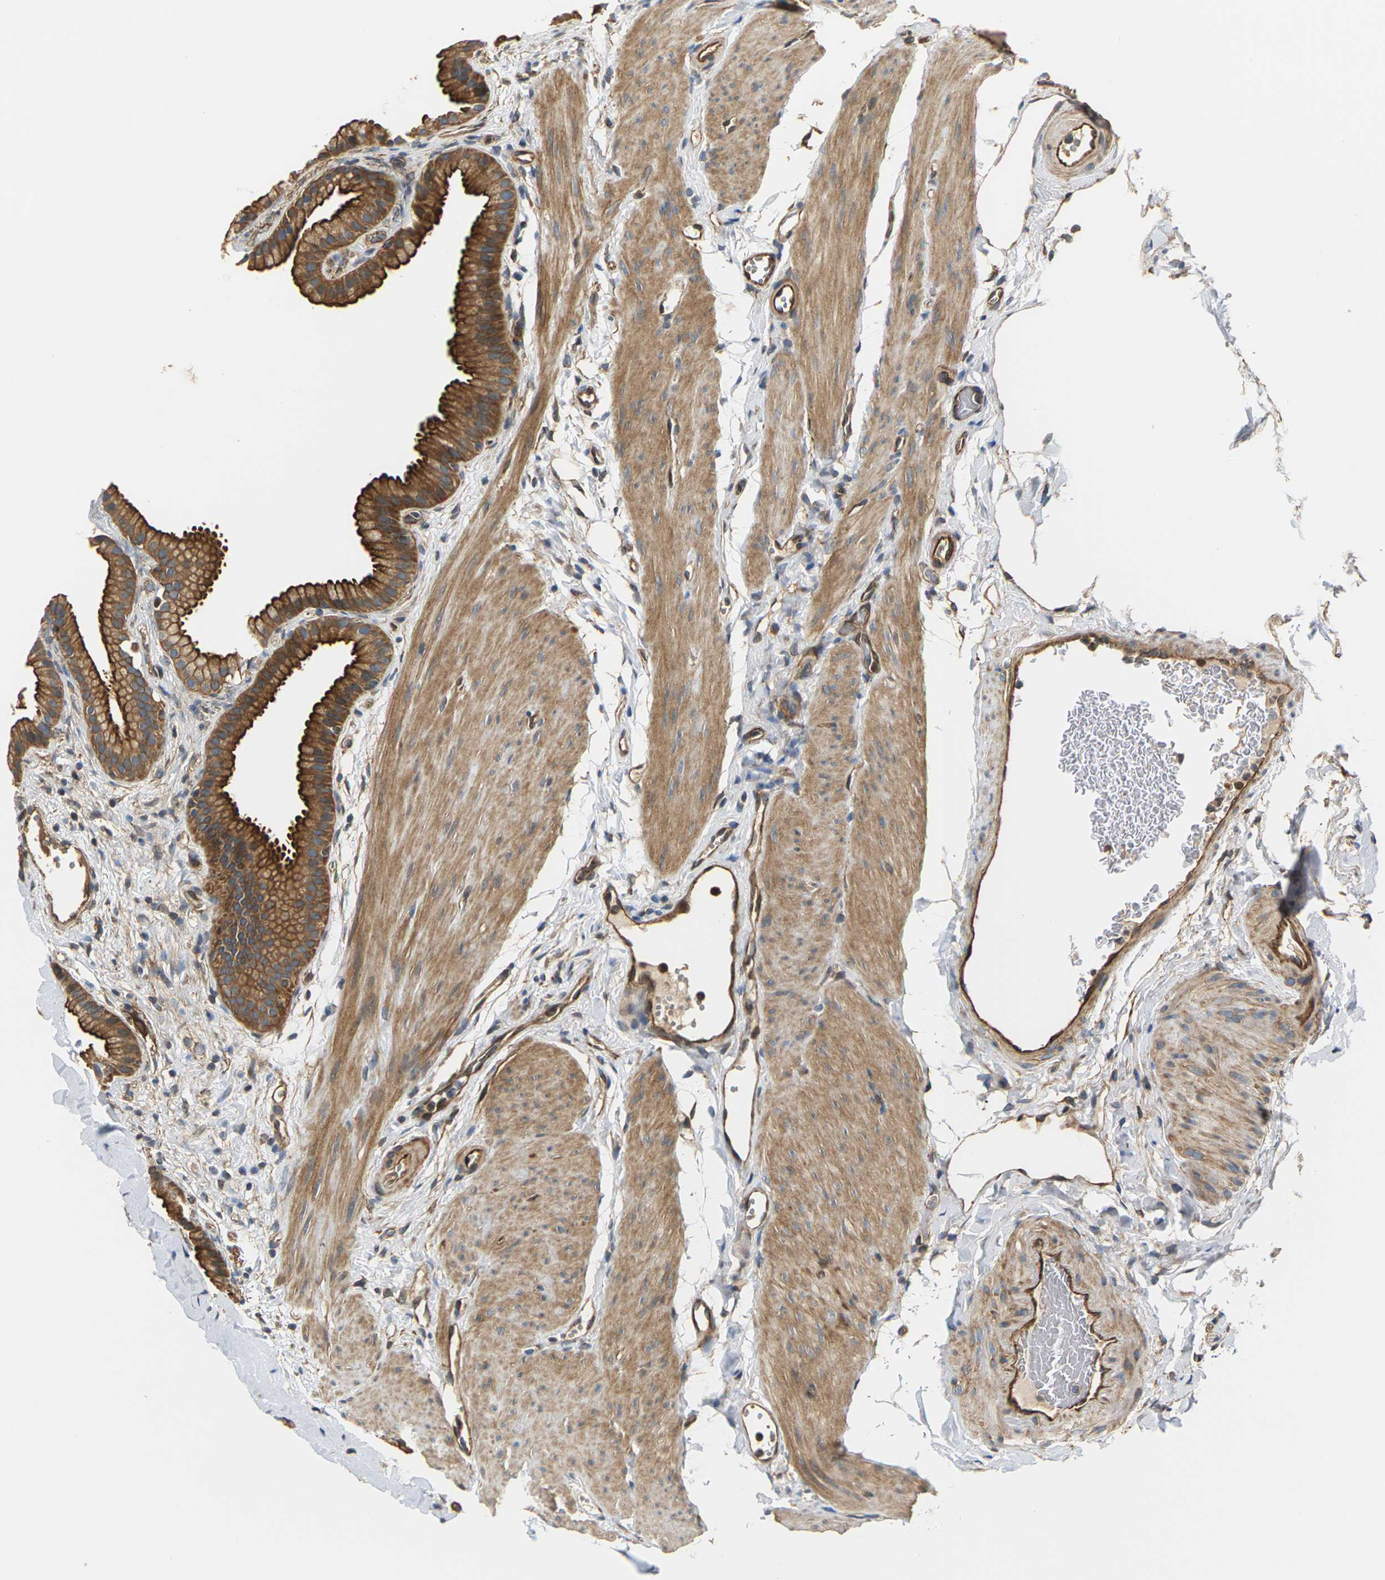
{"staining": {"intensity": "strong", "quantity": ">75%", "location": "cytoplasmic/membranous"}, "tissue": "gallbladder", "cell_type": "Glandular cells", "image_type": "normal", "snomed": [{"axis": "morphology", "description": "Normal tissue, NOS"}, {"axis": "topography", "description": "Gallbladder"}], "caption": "Protein expression analysis of normal gallbladder displays strong cytoplasmic/membranous positivity in about >75% of glandular cells.", "gene": "PCDHB4", "patient": {"sex": "female", "age": 64}}